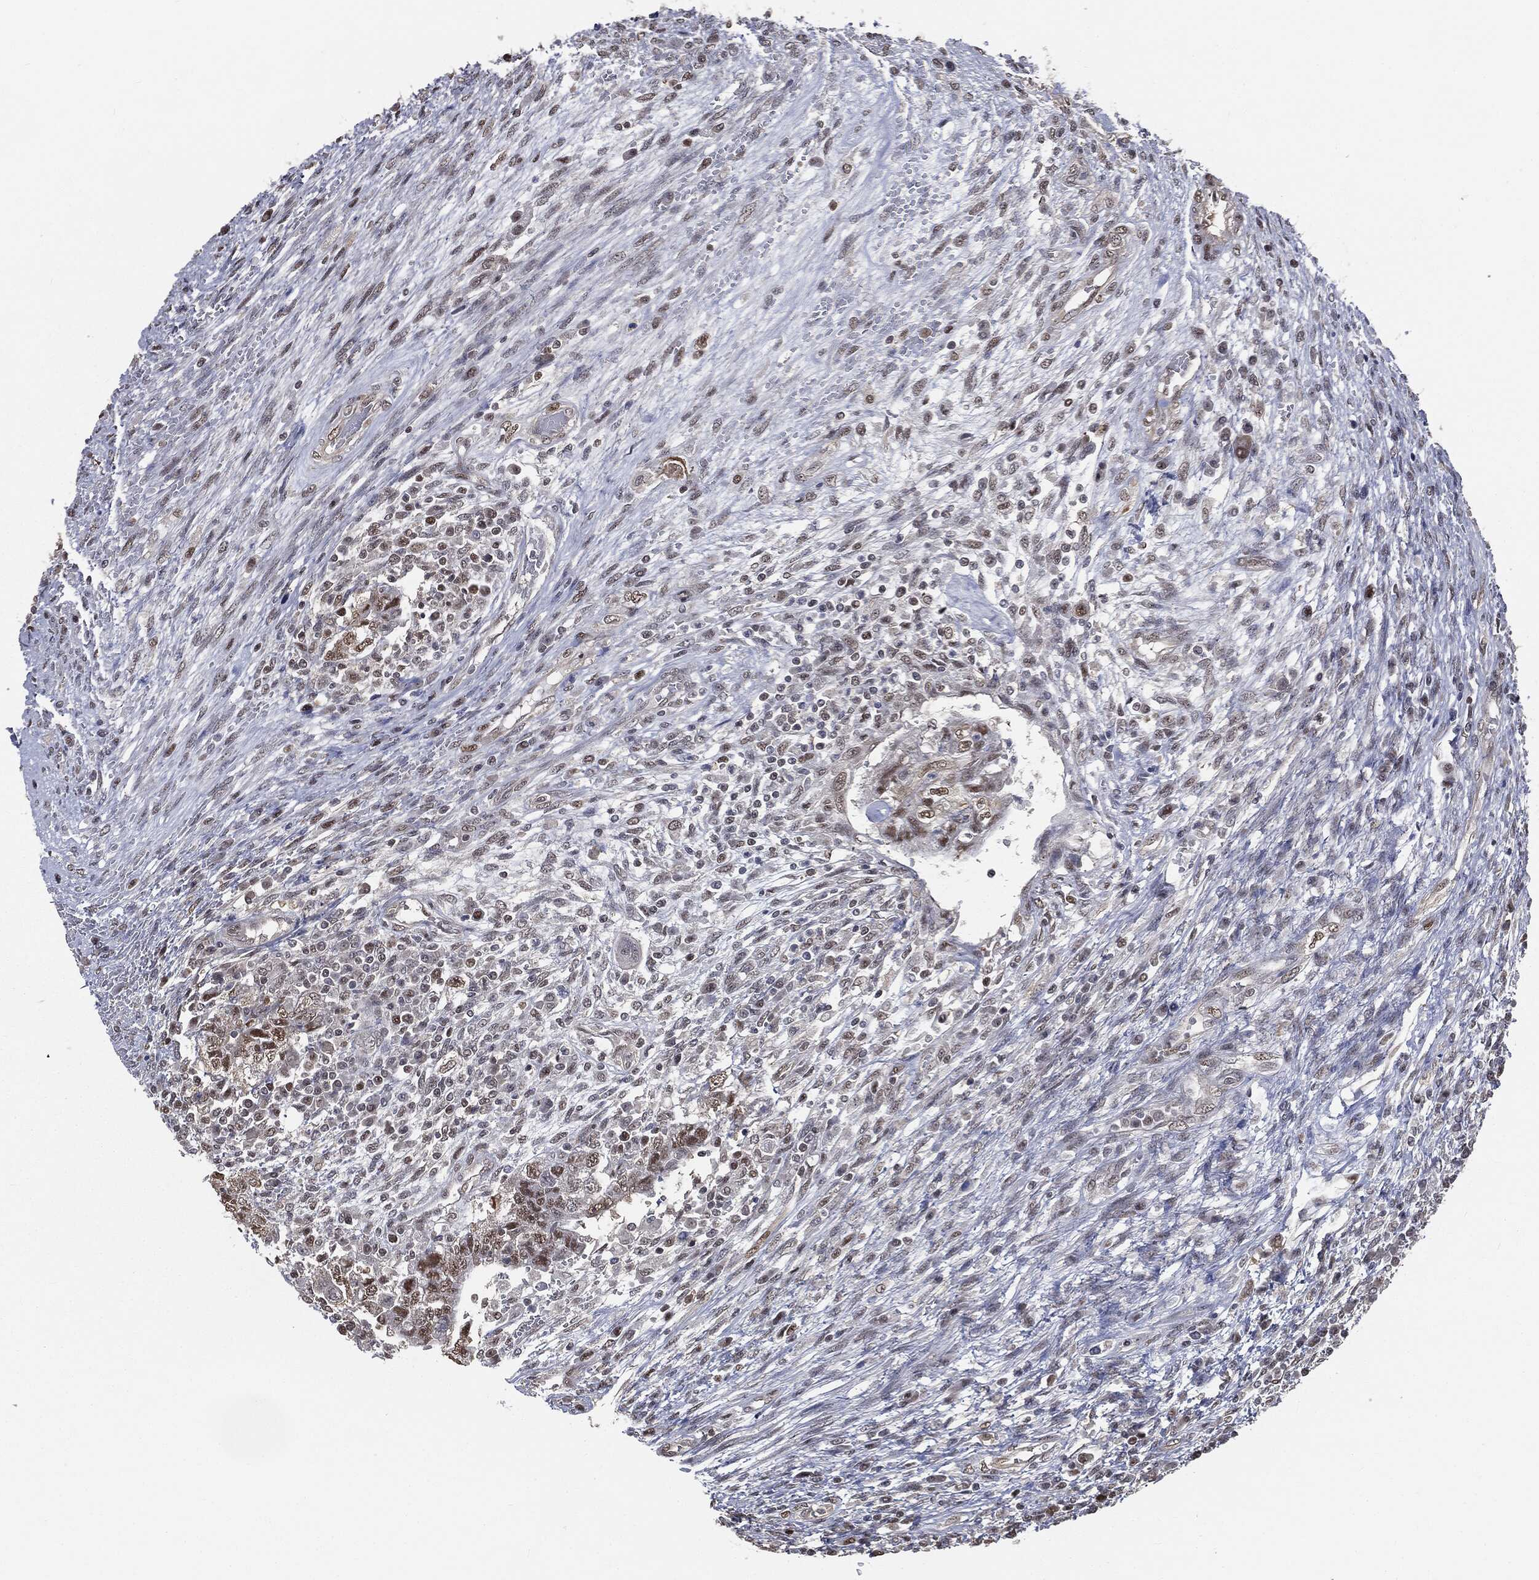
{"staining": {"intensity": "moderate", "quantity": "25%-75%", "location": "nuclear"}, "tissue": "testis cancer", "cell_type": "Tumor cells", "image_type": "cancer", "snomed": [{"axis": "morphology", "description": "Carcinoma, Embryonal, NOS"}, {"axis": "topography", "description": "Testis"}], "caption": "Testis embryonal carcinoma stained for a protein (brown) displays moderate nuclear positive staining in approximately 25%-75% of tumor cells.", "gene": "SHLD2", "patient": {"sex": "male", "age": 26}}